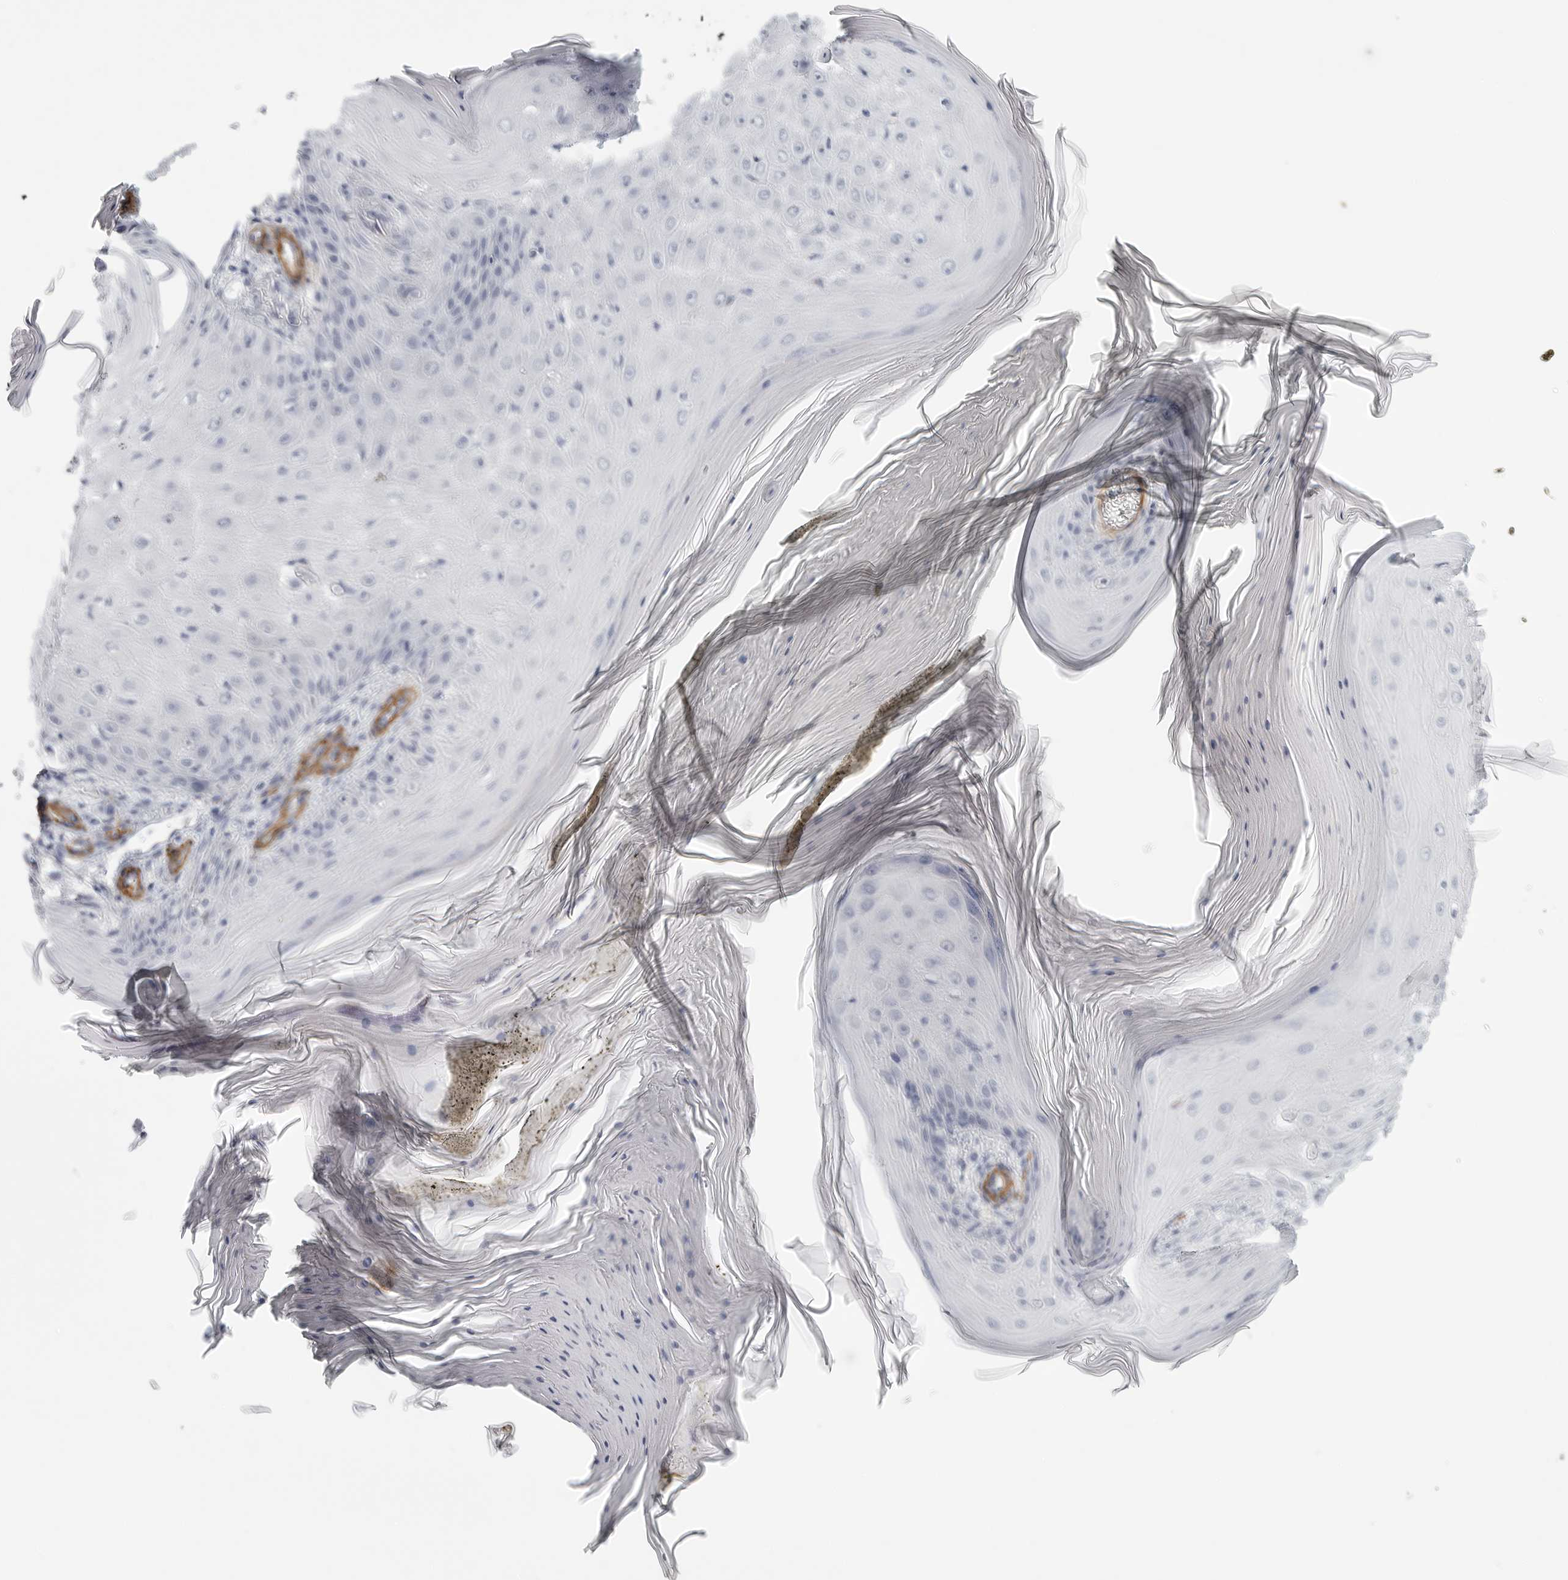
{"staining": {"intensity": "negative", "quantity": "none", "location": "none"}, "tissue": "skin cancer", "cell_type": "Tumor cells", "image_type": "cancer", "snomed": [{"axis": "morphology", "description": "Squamous cell carcinoma, NOS"}, {"axis": "topography", "description": "Skin"}], "caption": "A micrograph of skin squamous cell carcinoma stained for a protein demonstrates no brown staining in tumor cells.", "gene": "TNR", "patient": {"sex": "female", "age": 73}}